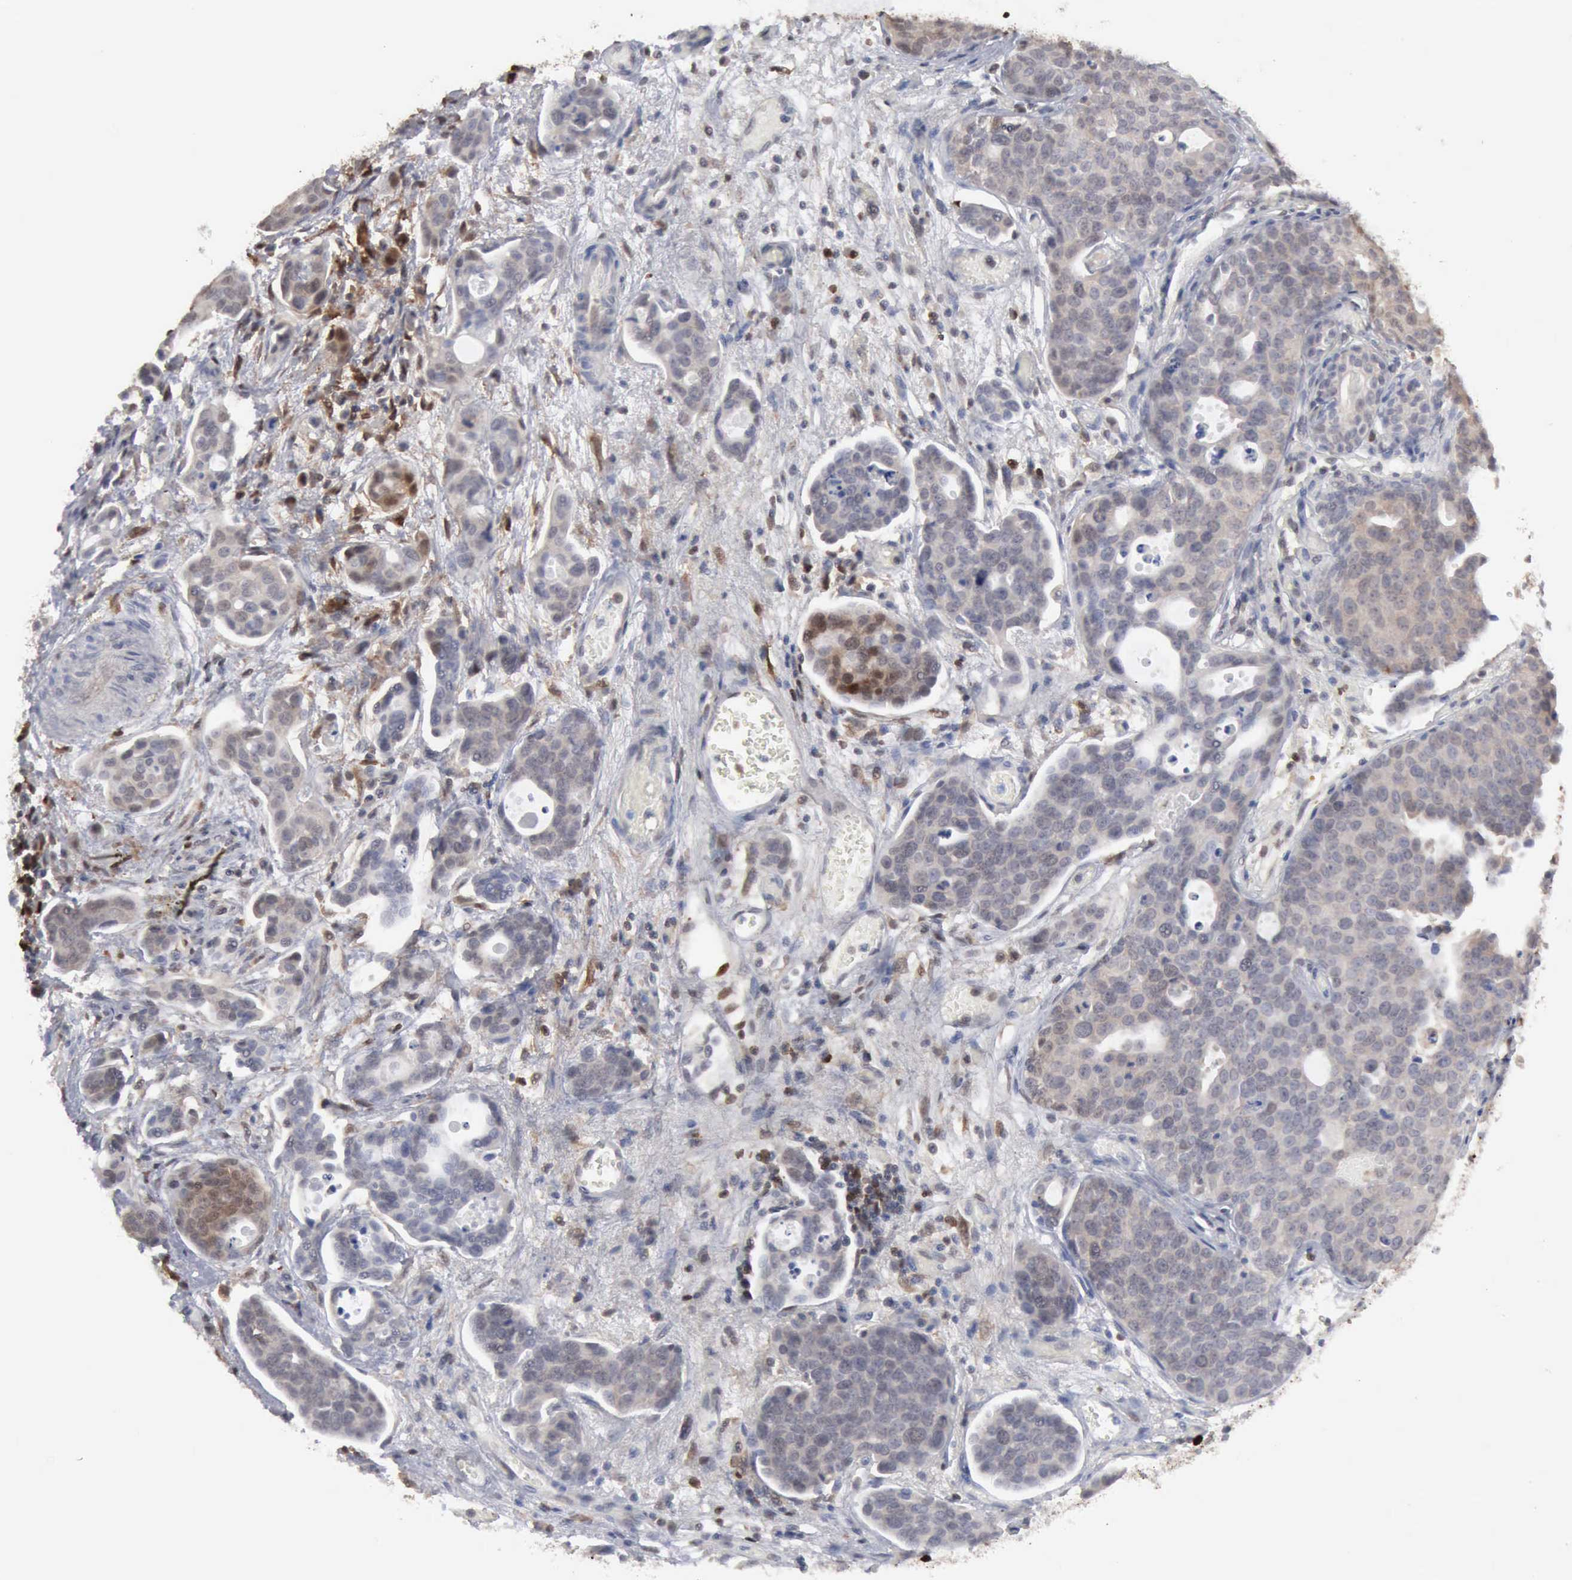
{"staining": {"intensity": "weak", "quantity": "25%-75%", "location": "cytoplasmic/membranous"}, "tissue": "urothelial cancer", "cell_type": "Tumor cells", "image_type": "cancer", "snomed": [{"axis": "morphology", "description": "Urothelial carcinoma, High grade"}, {"axis": "topography", "description": "Urinary bladder"}], "caption": "This micrograph reveals immunohistochemistry (IHC) staining of human urothelial carcinoma (high-grade), with low weak cytoplasmic/membranous expression in about 25%-75% of tumor cells.", "gene": "STAT1", "patient": {"sex": "male", "age": 78}}